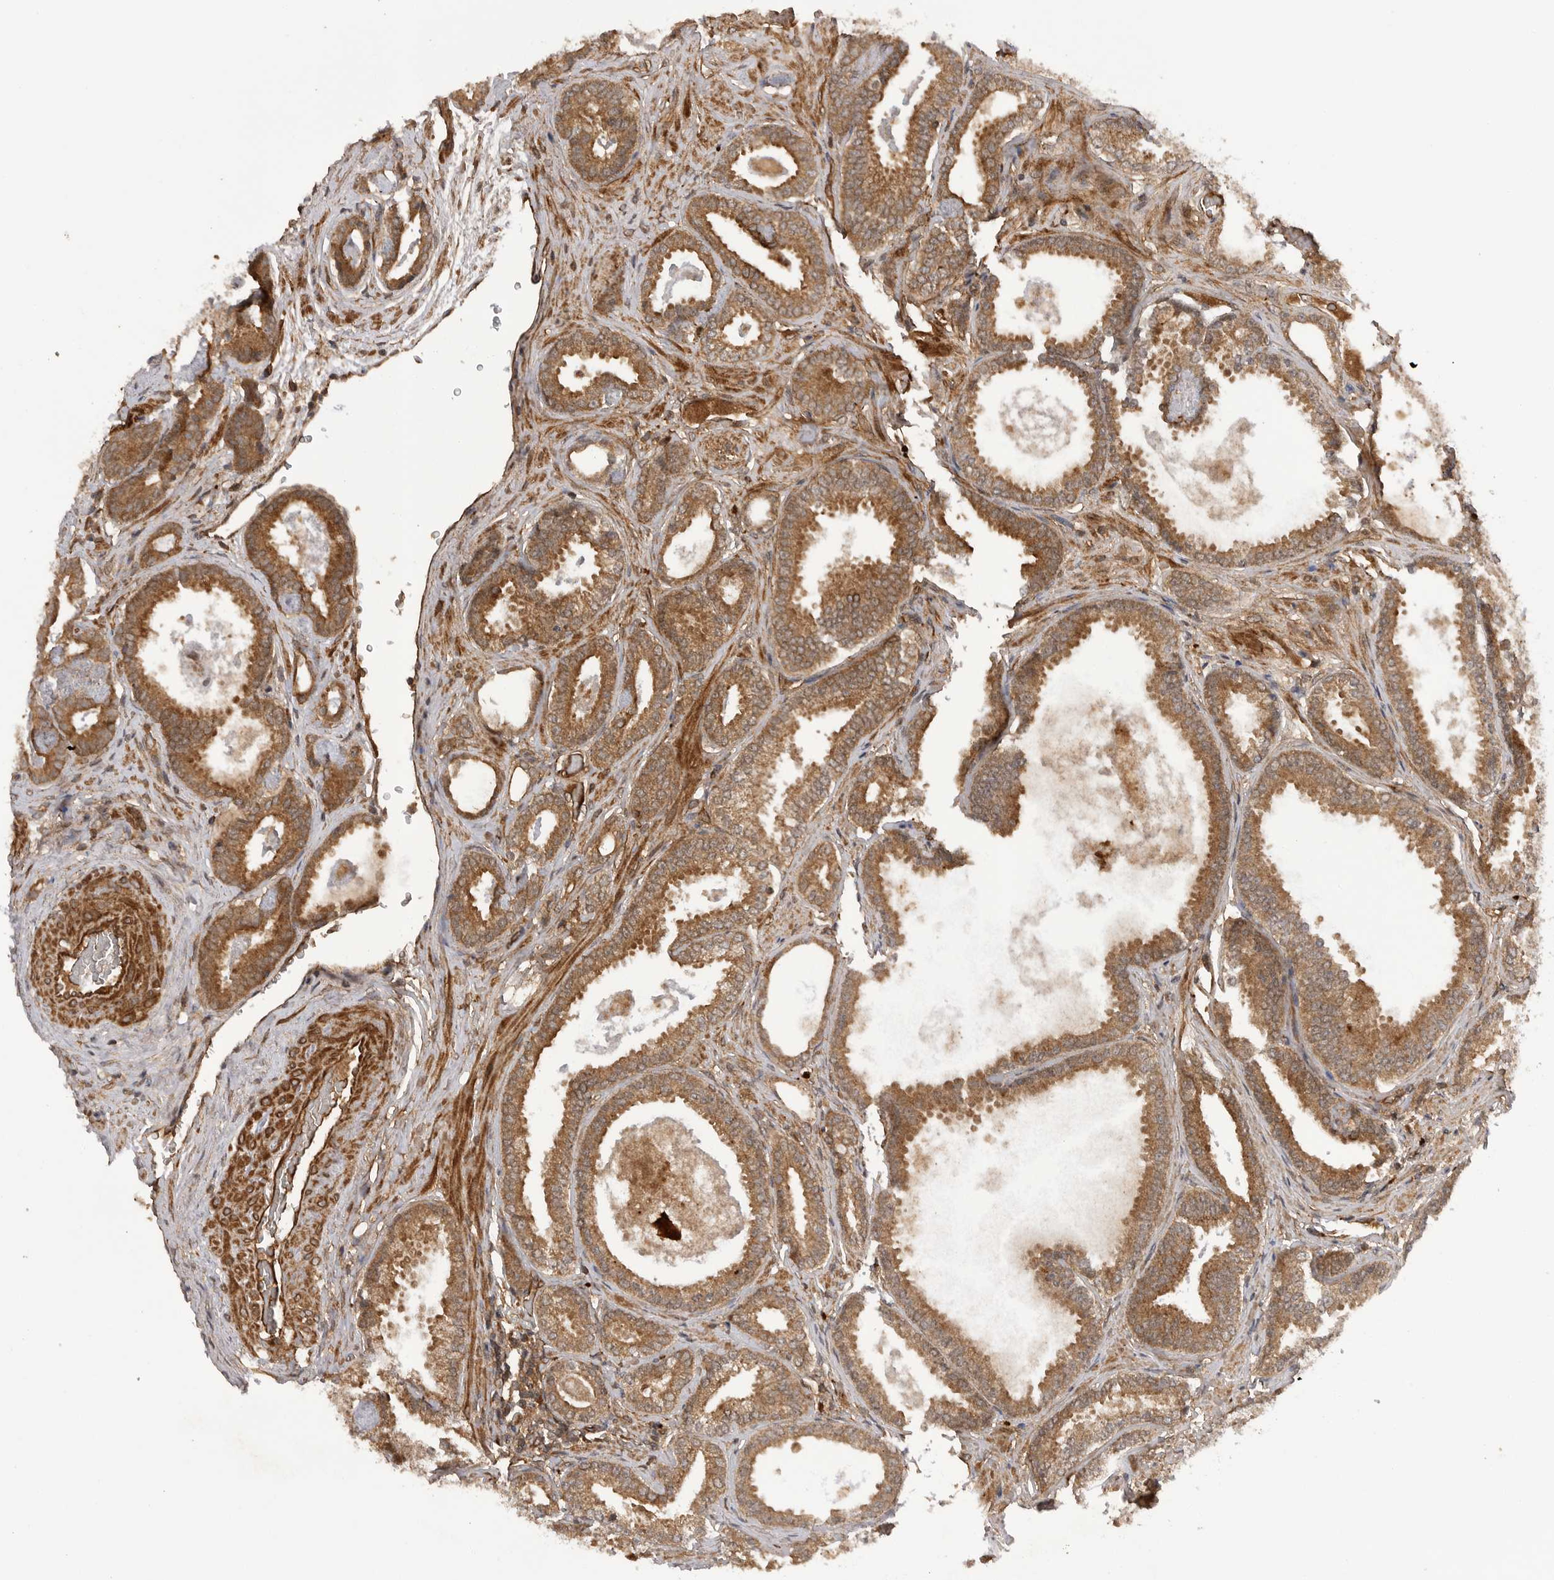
{"staining": {"intensity": "moderate", "quantity": ">75%", "location": "cytoplasmic/membranous"}, "tissue": "prostate cancer", "cell_type": "Tumor cells", "image_type": "cancer", "snomed": [{"axis": "morphology", "description": "Adenocarcinoma, Low grade"}, {"axis": "topography", "description": "Prostate"}], "caption": "A brown stain highlights moderate cytoplasmic/membranous expression of a protein in adenocarcinoma (low-grade) (prostate) tumor cells.", "gene": "PRDX4", "patient": {"sex": "male", "age": 71}}